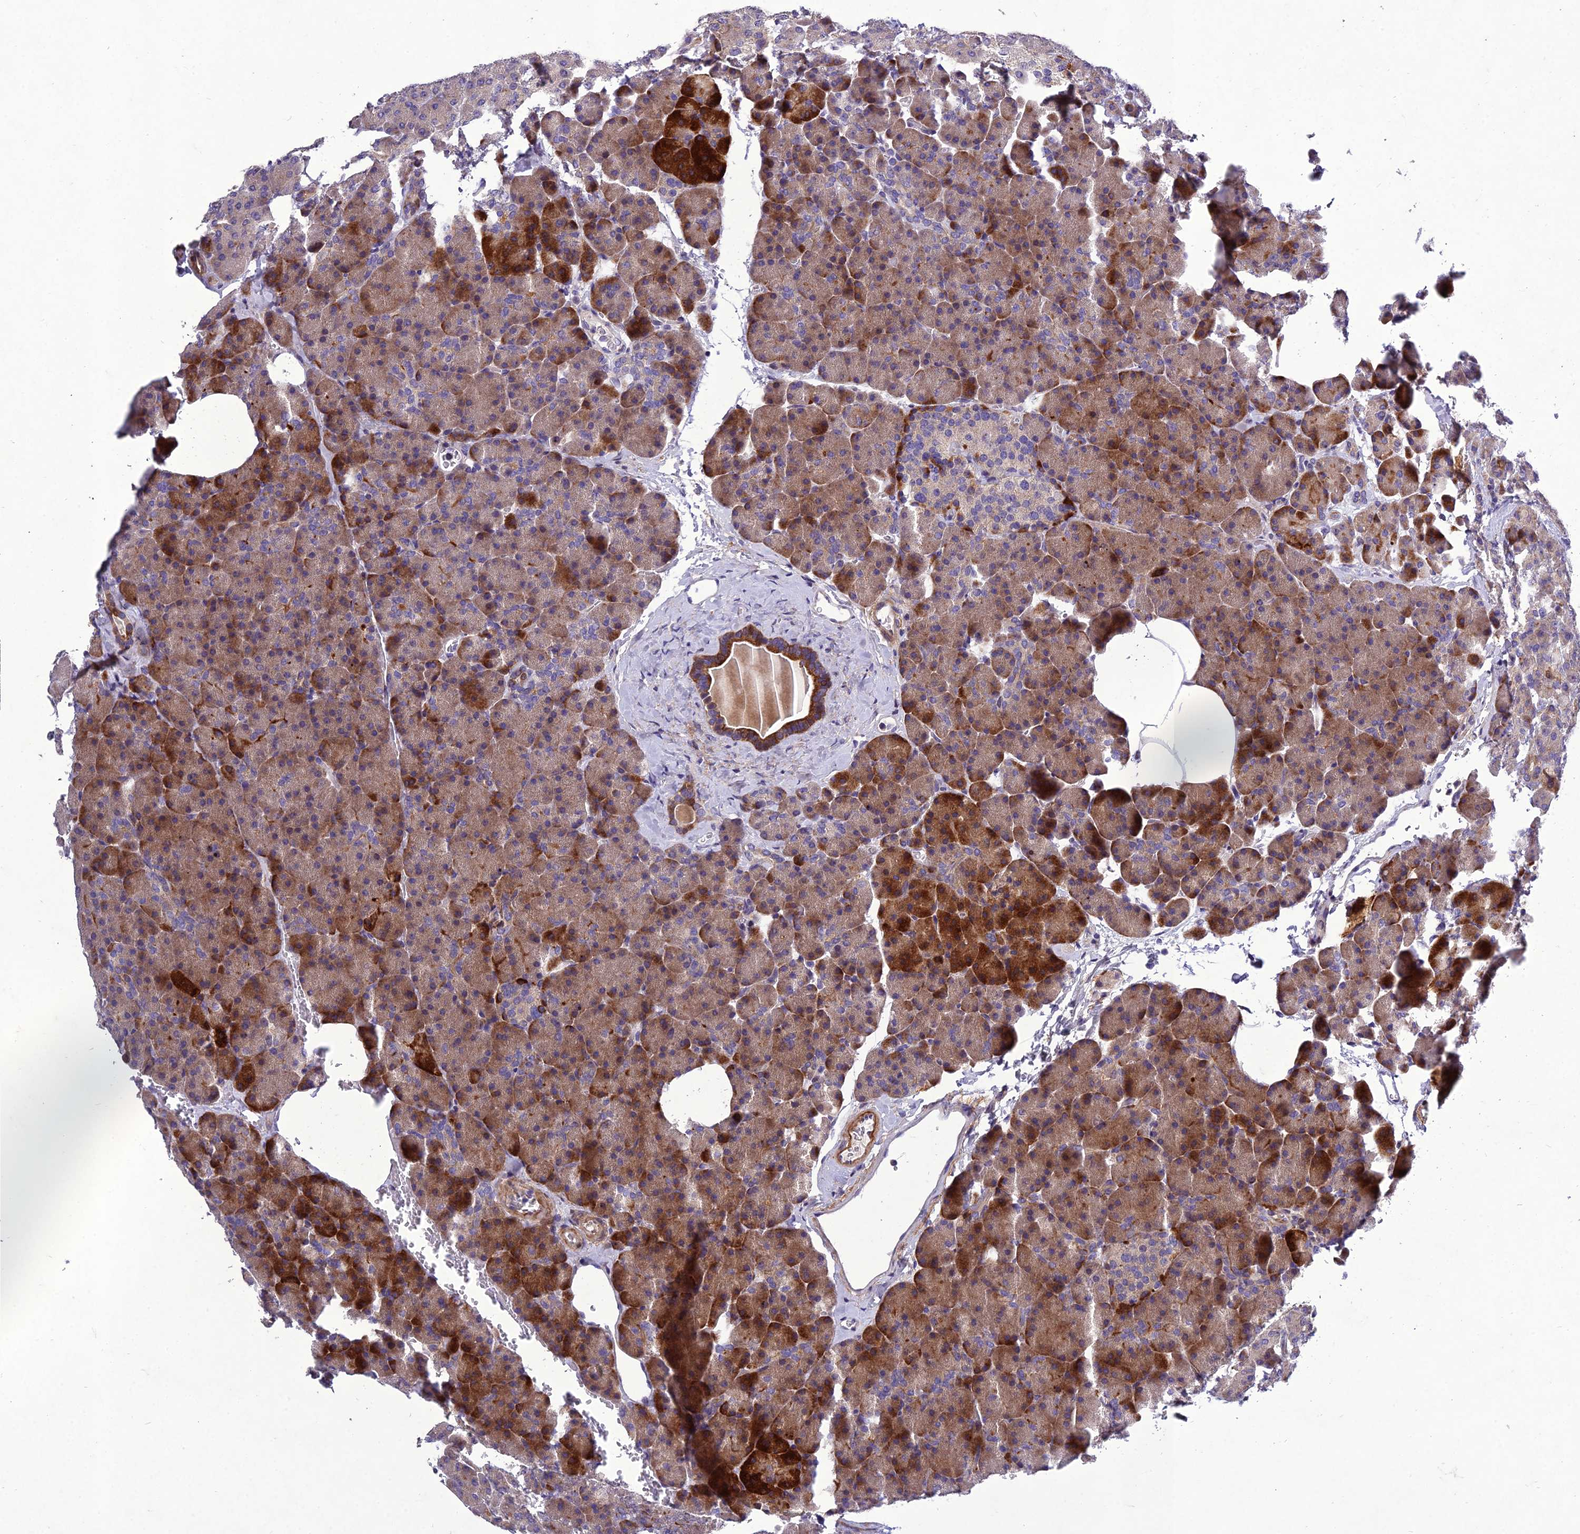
{"staining": {"intensity": "strong", "quantity": "<25%", "location": "cytoplasmic/membranous"}, "tissue": "pancreas", "cell_type": "Exocrine glandular cells", "image_type": "normal", "snomed": [{"axis": "morphology", "description": "Normal tissue, NOS"}, {"axis": "morphology", "description": "Carcinoid, malignant, NOS"}, {"axis": "topography", "description": "Pancreas"}], "caption": "Human pancreas stained for a protein (brown) reveals strong cytoplasmic/membranous positive positivity in approximately <25% of exocrine glandular cells.", "gene": "ADIPOR2", "patient": {"sex": "female", "age": 35}}